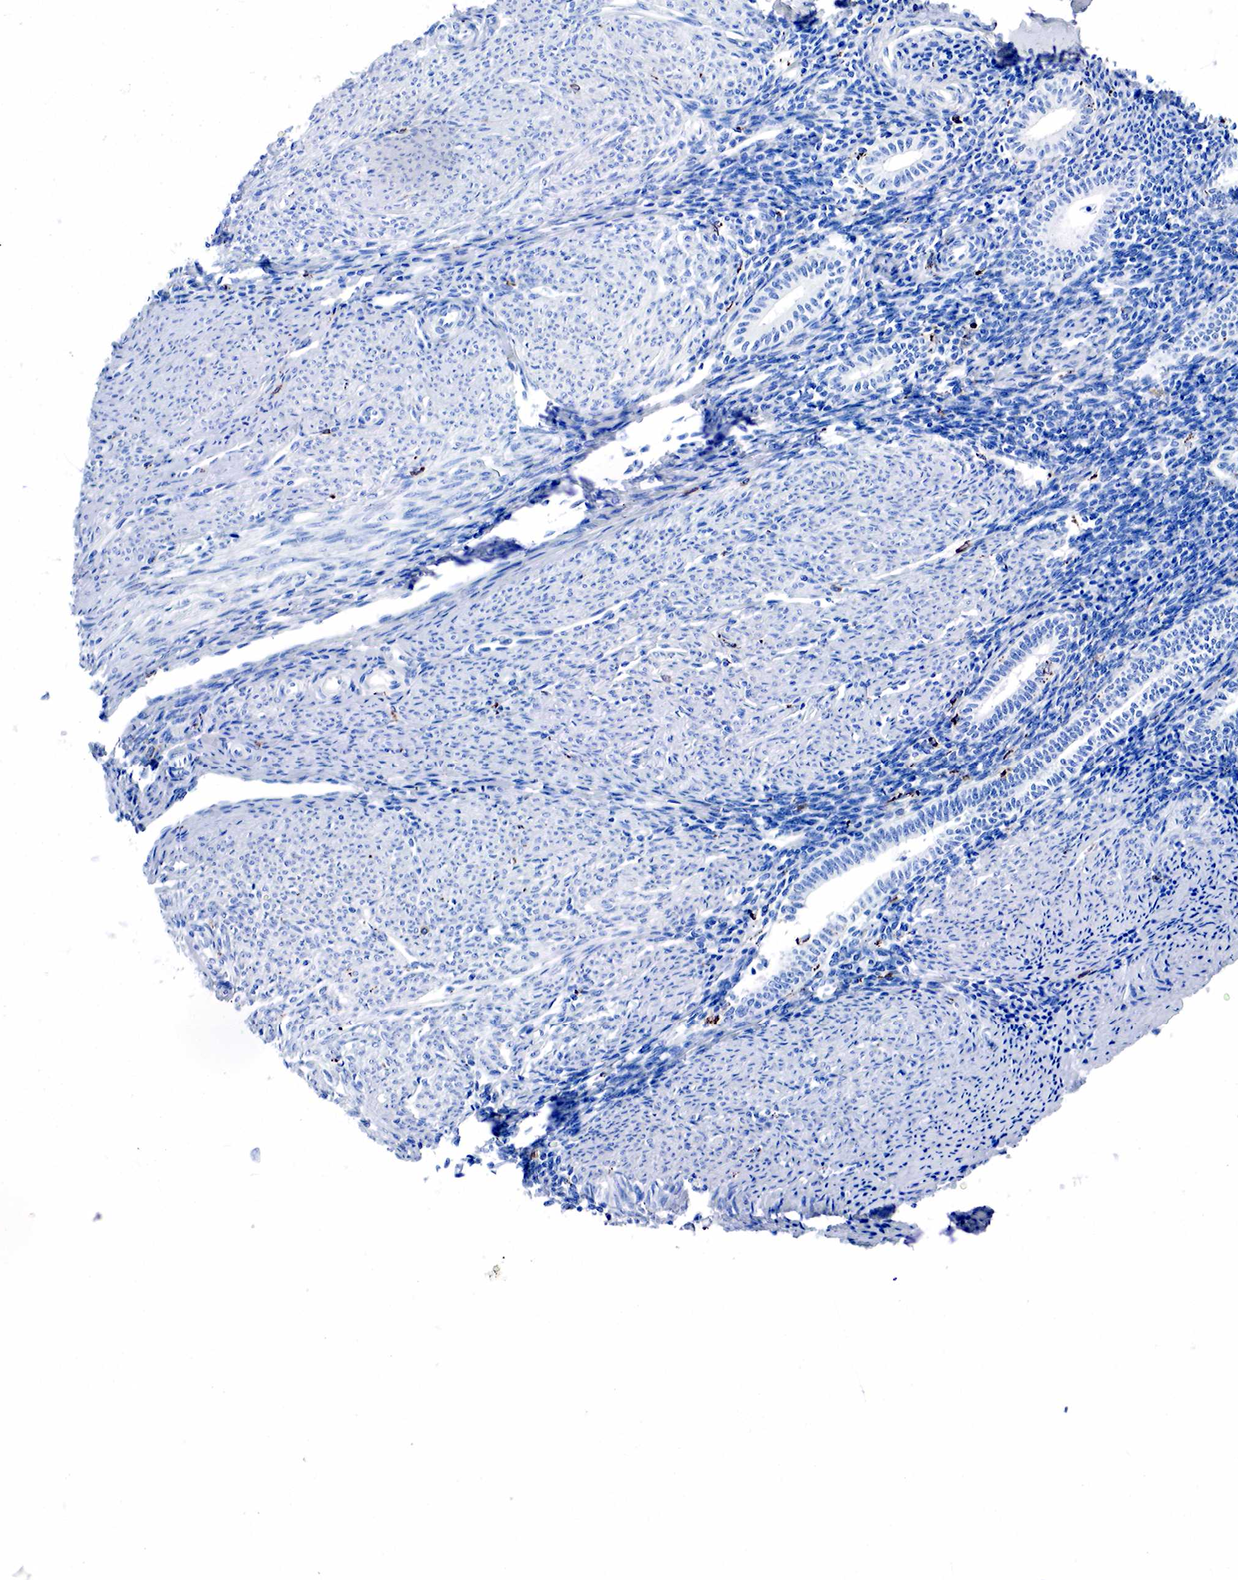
{"staining": {"intensity": "negative", "quantity": "none", "location": "none"}, "tissue": "endometrium", "cell_type": "Cells in endometrial stroma", "image_type": "normal", "snomed": [{"axis": "morphology", "description": "Normal tissue, NOS"}, {"axis": "topography", "description": "Endometrium"}], "caption": "Cells in endometrial stroma show no significant protein expression in normal endometrium. (DAB (3,3'-diaminobenzidine) immunohistochemistry with hematoxylin counter stain).", "gene": "CD68", "patient": {"sex": "female", "age": 52}}